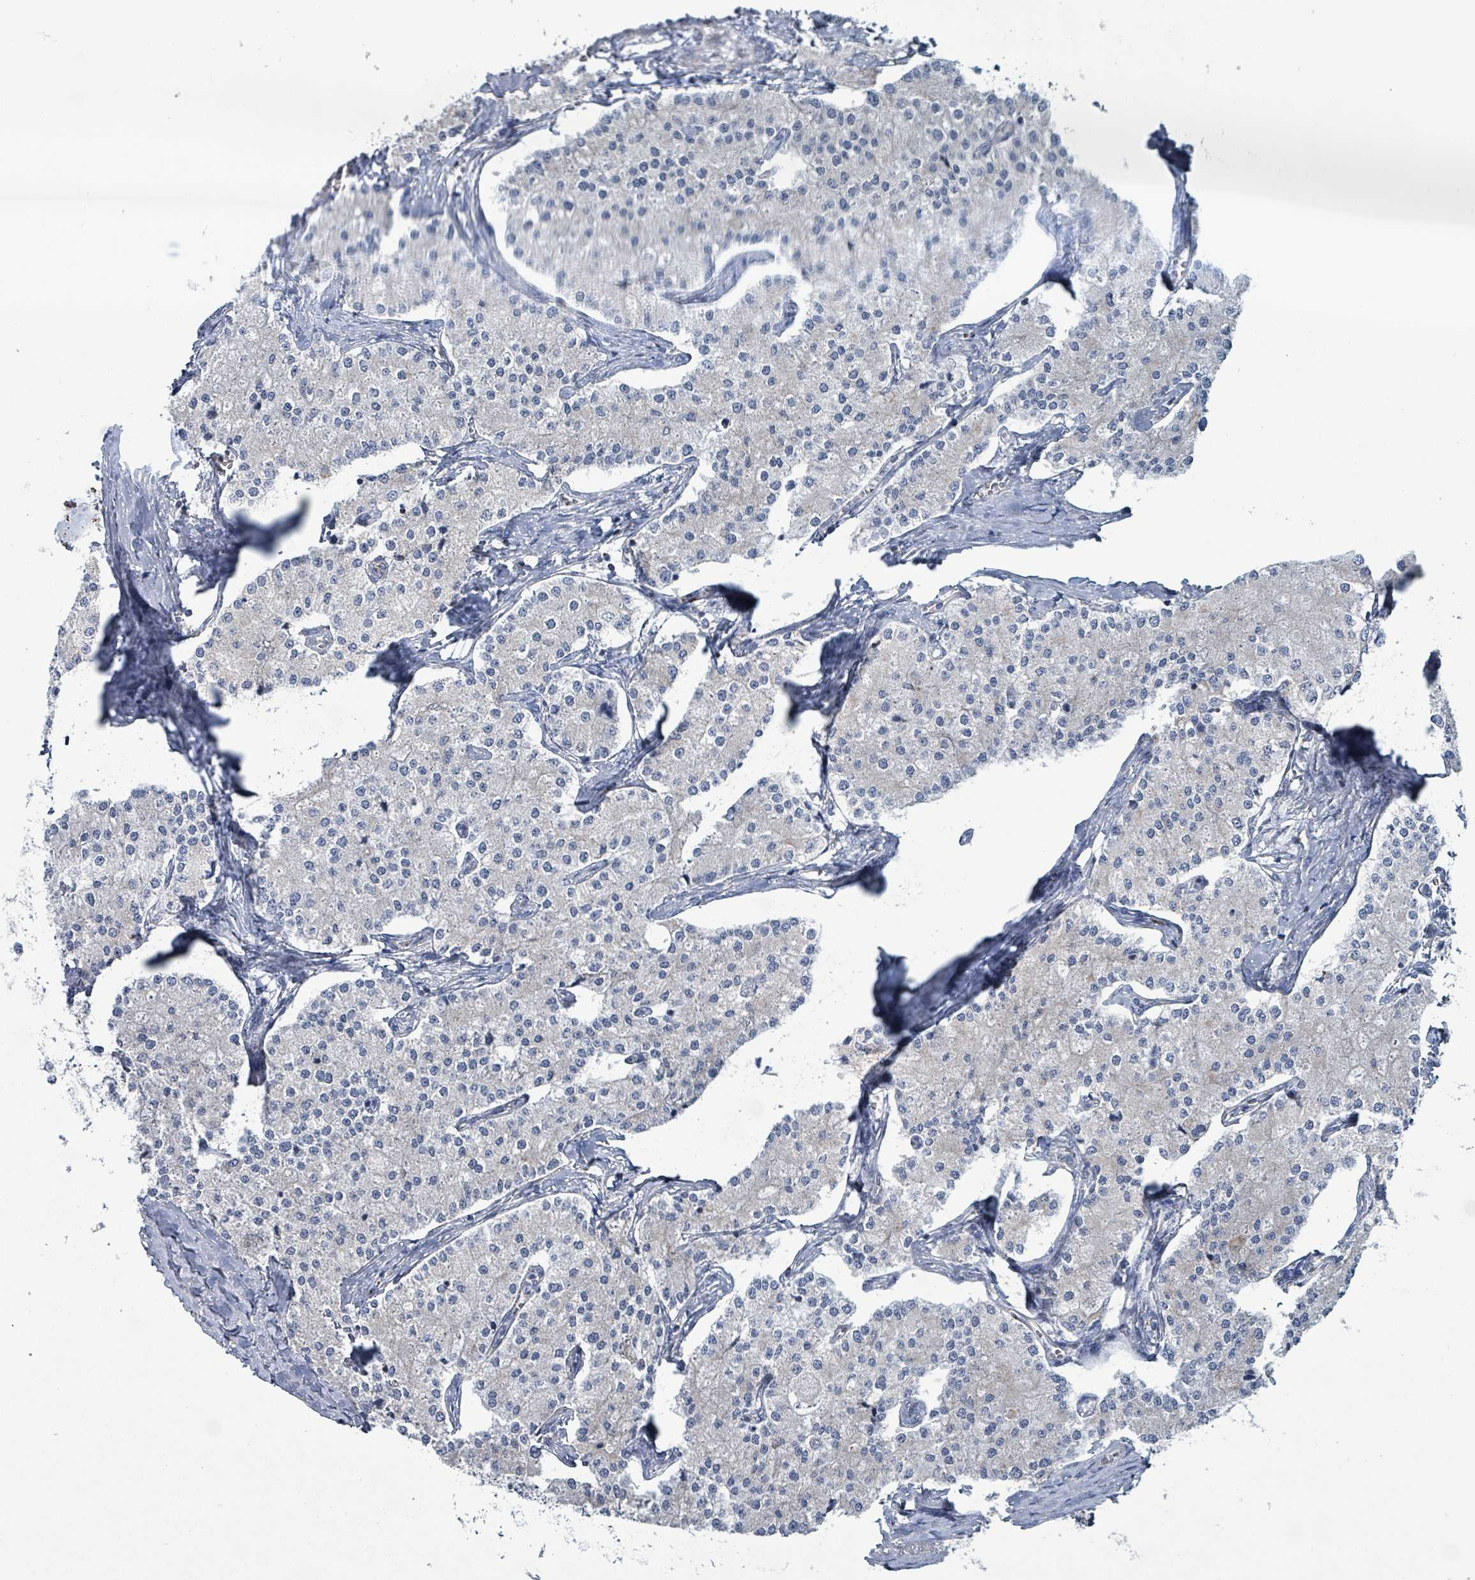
{"staining": {"intensity": "negative", "quantity": "none", "location": "none"}, "tissue": "carcinoid", "cell_type": "Tumor cells", "image_type": "cancer", "snomed": [{"axis": "morphology", "description": "Carcinoid, malignant, NOS"}, {"axis": "topography", "description": "Colon"}], "caption": "Protein analysis of carcinoid displays no significant staining in tumor cells. (DAB immunohistochemistry (IHC) visualized using brightfield microscopy, high magnification).", "gene": "IDH3B", "patient": {"sex": "female", "age": 52}}